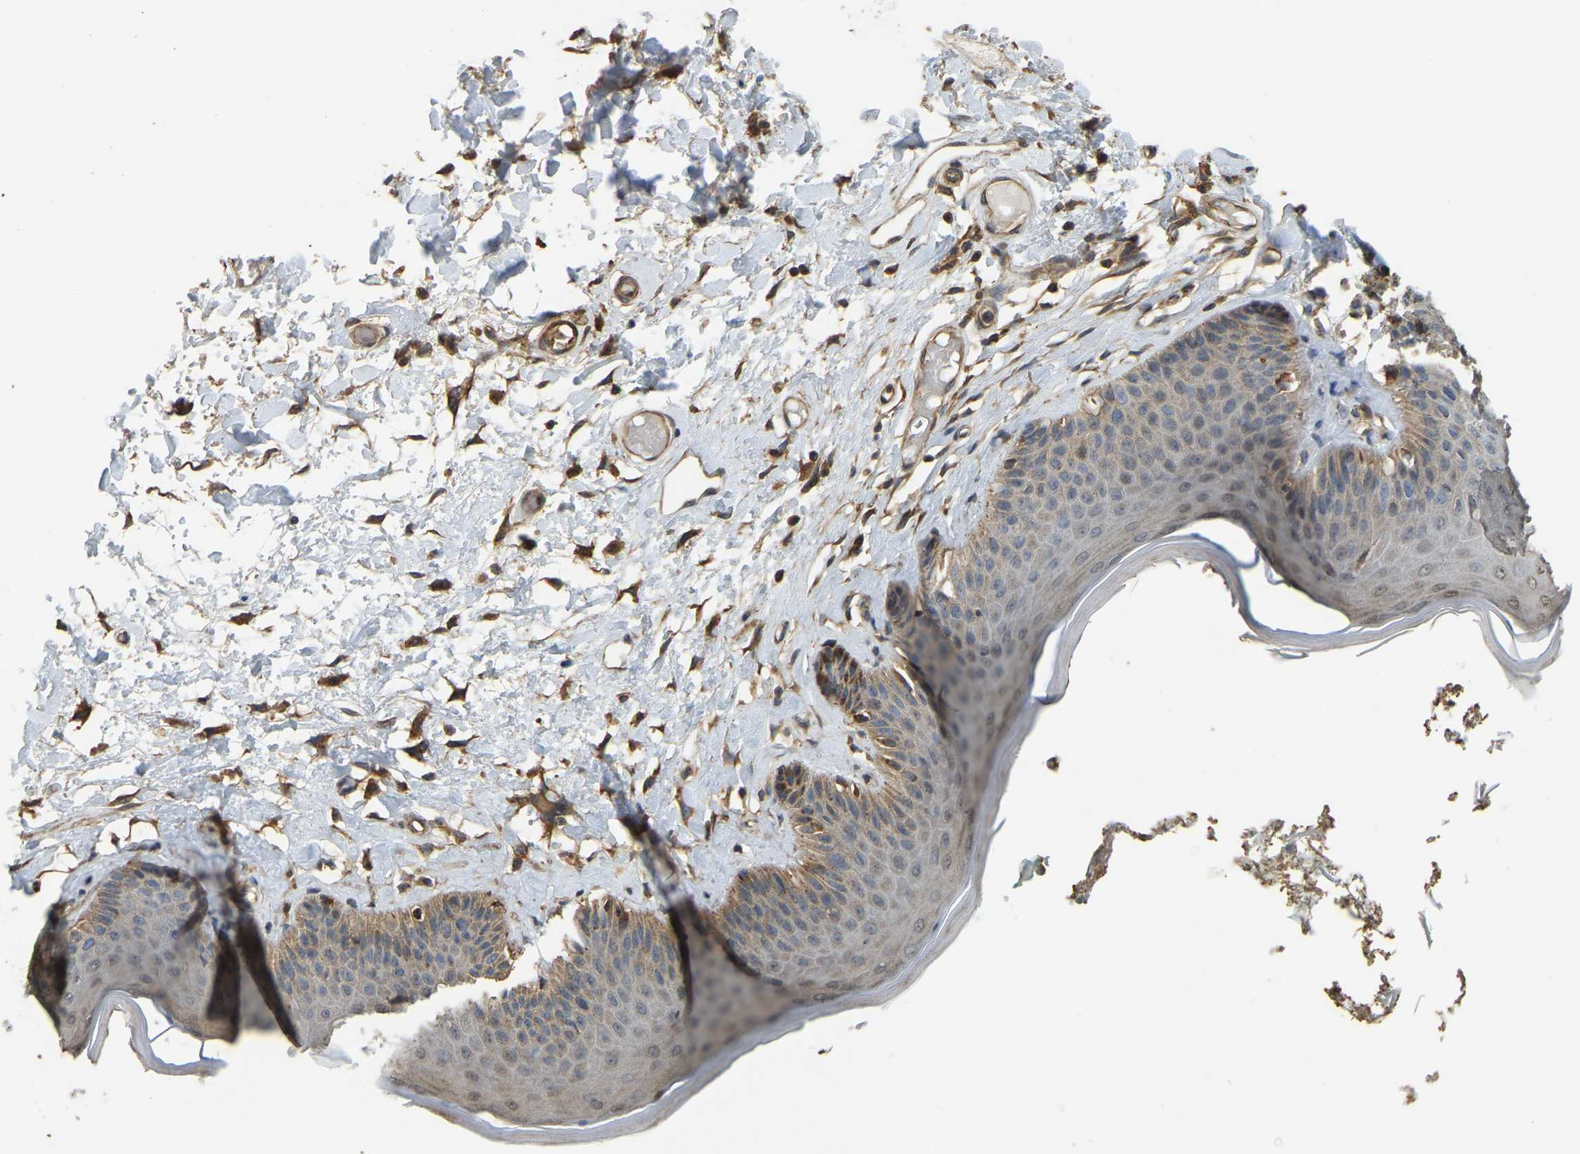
{"staining": {"intensity": "moderate", "quantity": "25%-75%", "location": "cytoplasmic/membranous"}, "tissue": "skin", "cell_type": "Epidermal cells", "image_type": "normal", "snomed": [{"axis": "morphology", "description": "Normal tissue, NOS"}, {"axis": "topography", "description": "Vulva"}], "caption": "Immunohistochemistry (IHC) (DAB) staining of unremarkable skin demonstrates moderate cytoplasmic/membranous protein positivity in approximately 25%-75% of epidermal cells. The staining is performed using DAB (3,3'-diaminobenzidine) brown chromogen to label protein expression. The nuclei are counter-stained blue using hematoxylin.", "gene": "GNG2", "patient": {"sex": "female", "age": 73}}